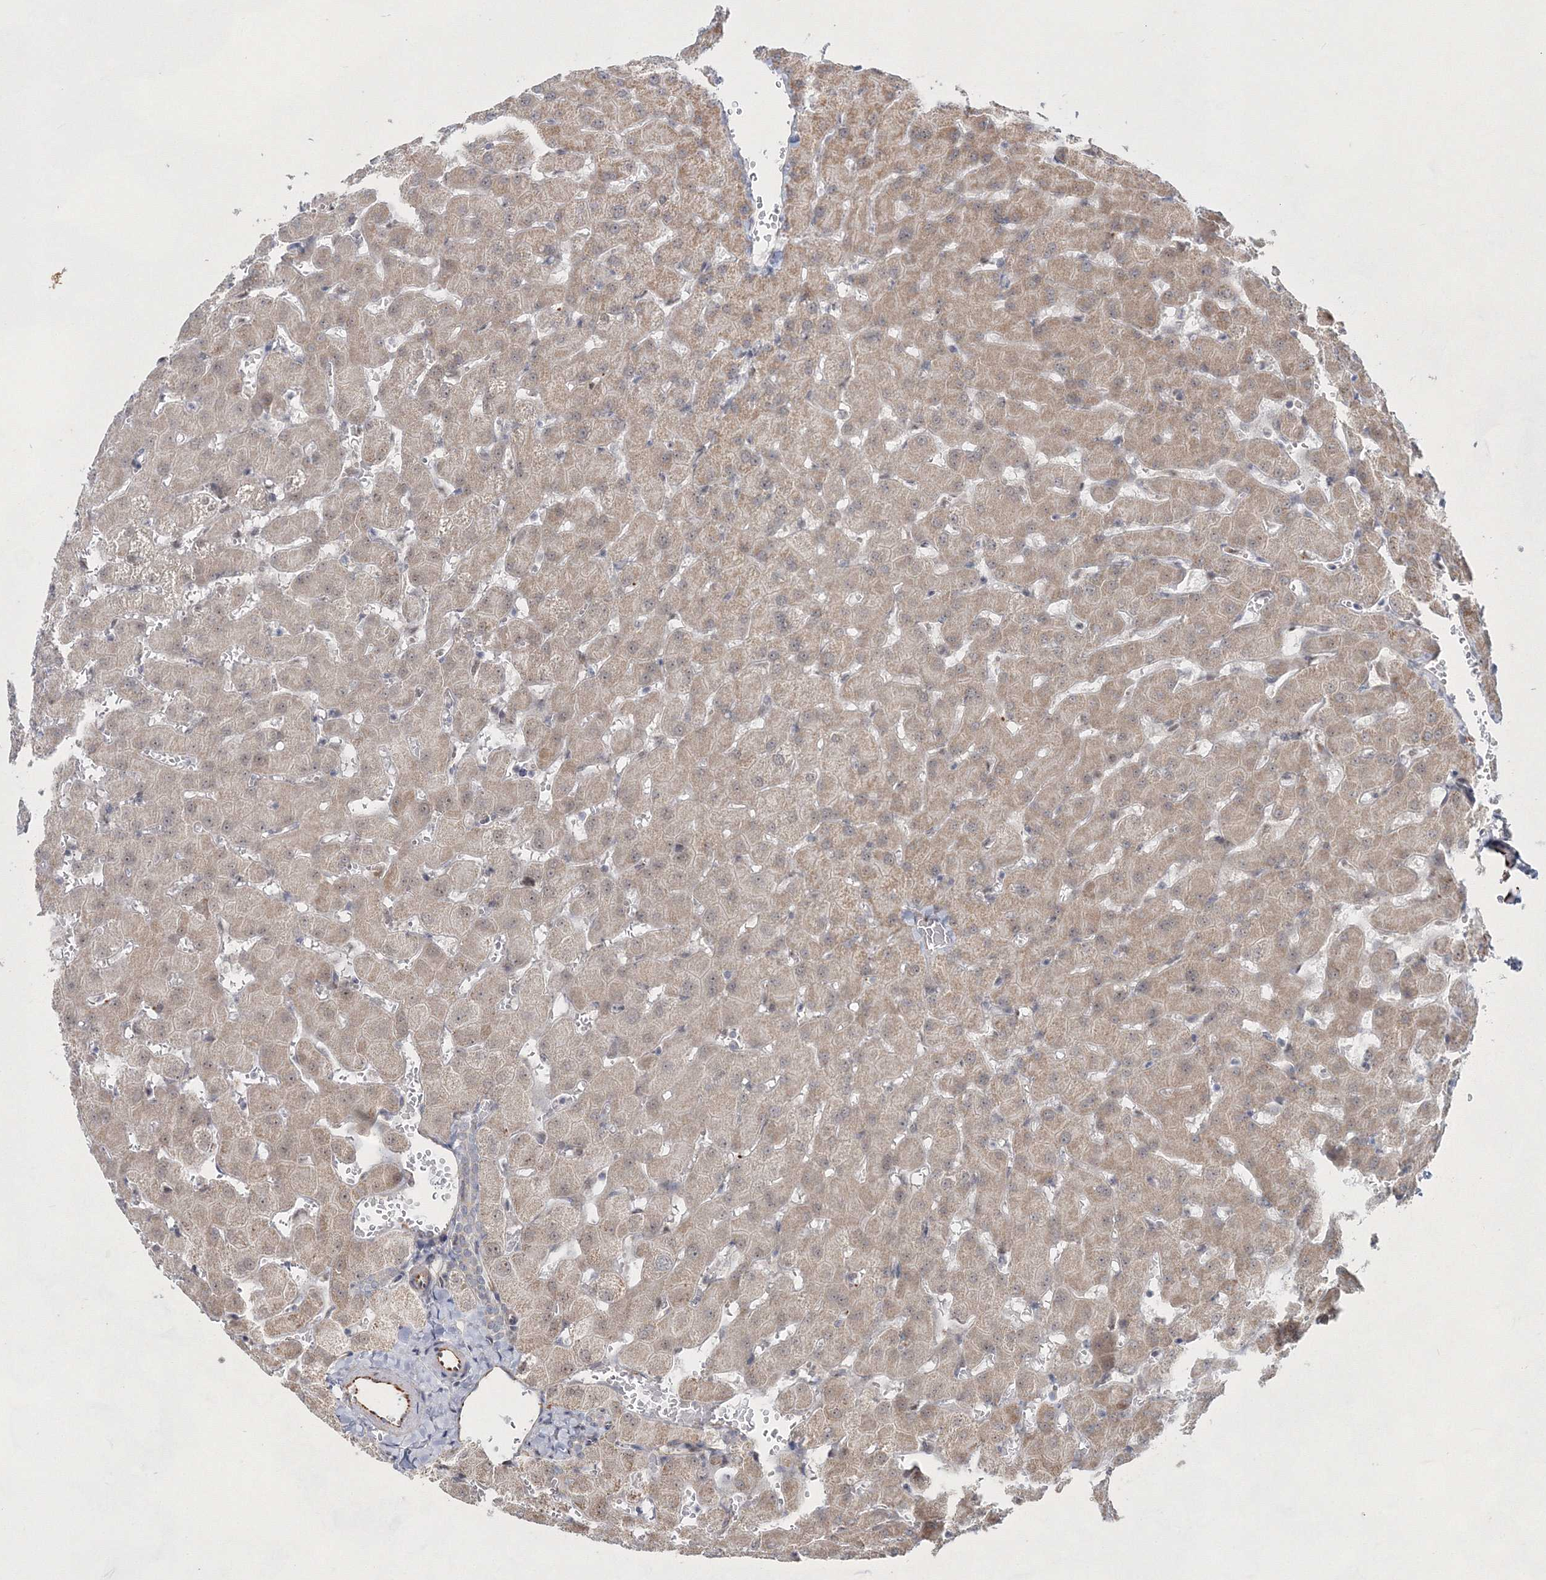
{"staining": {"intensity": "negative", "quantity": "none", "location": "none"}, "tissue": "liver", "cell_type": "Cholangiocytes", "image_type": "normal", "snomed": [{"axis": "morphology", "description": "Normal tissue, NOS"}, {"axis": "topography", "description": "Liver"}], "caption": "The histopathology image displays no staining of cholangiocytes in unremarkable liver.", "gene": "SNIP1", "patient": {"sex": "female", "age": 63}}